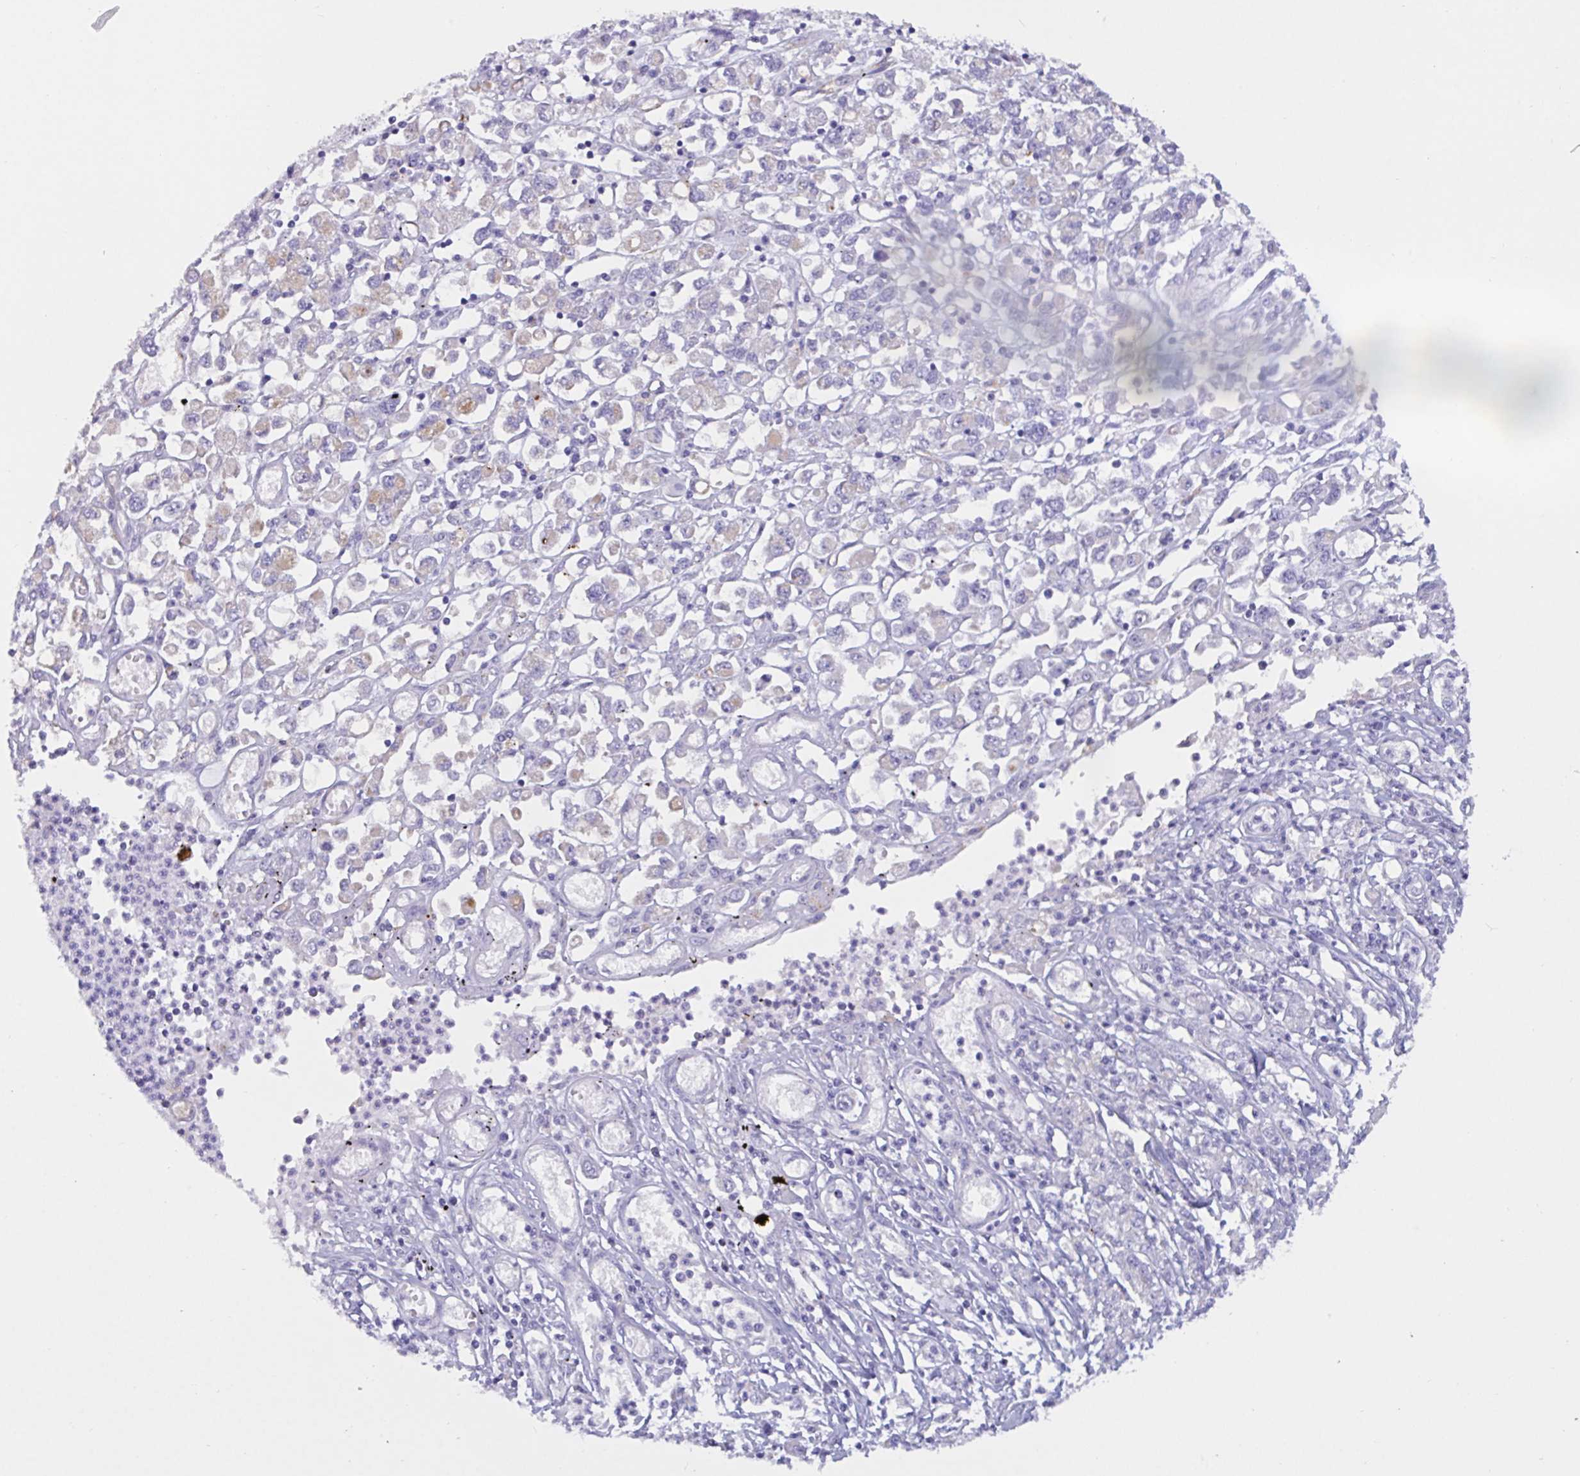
{"staining": {"intensity": "weak", "quantity": "<25%", "location": "cytoplasmic/membranous"}, "tissue": "stomach cancer", "cell_type": "Tumor cells", "image_type": "cancer", "snomed": [{"axis": "morphology", "description": "Adenocarcinoma, NOS"}, {"axis": "topography", "description": "Stomach"}], "caption": "Immunohistochemical staining of stomach adenocarcinoma demonstrates no significant staining in tumor cells. The staining is performed using DAB (3,3'-diaminobenzidine) brown chromogen with nuclei counter-stained in using hematoxylin.", "gene": "RPL22L1", "patient": {"sex": "female", "age": 76}}